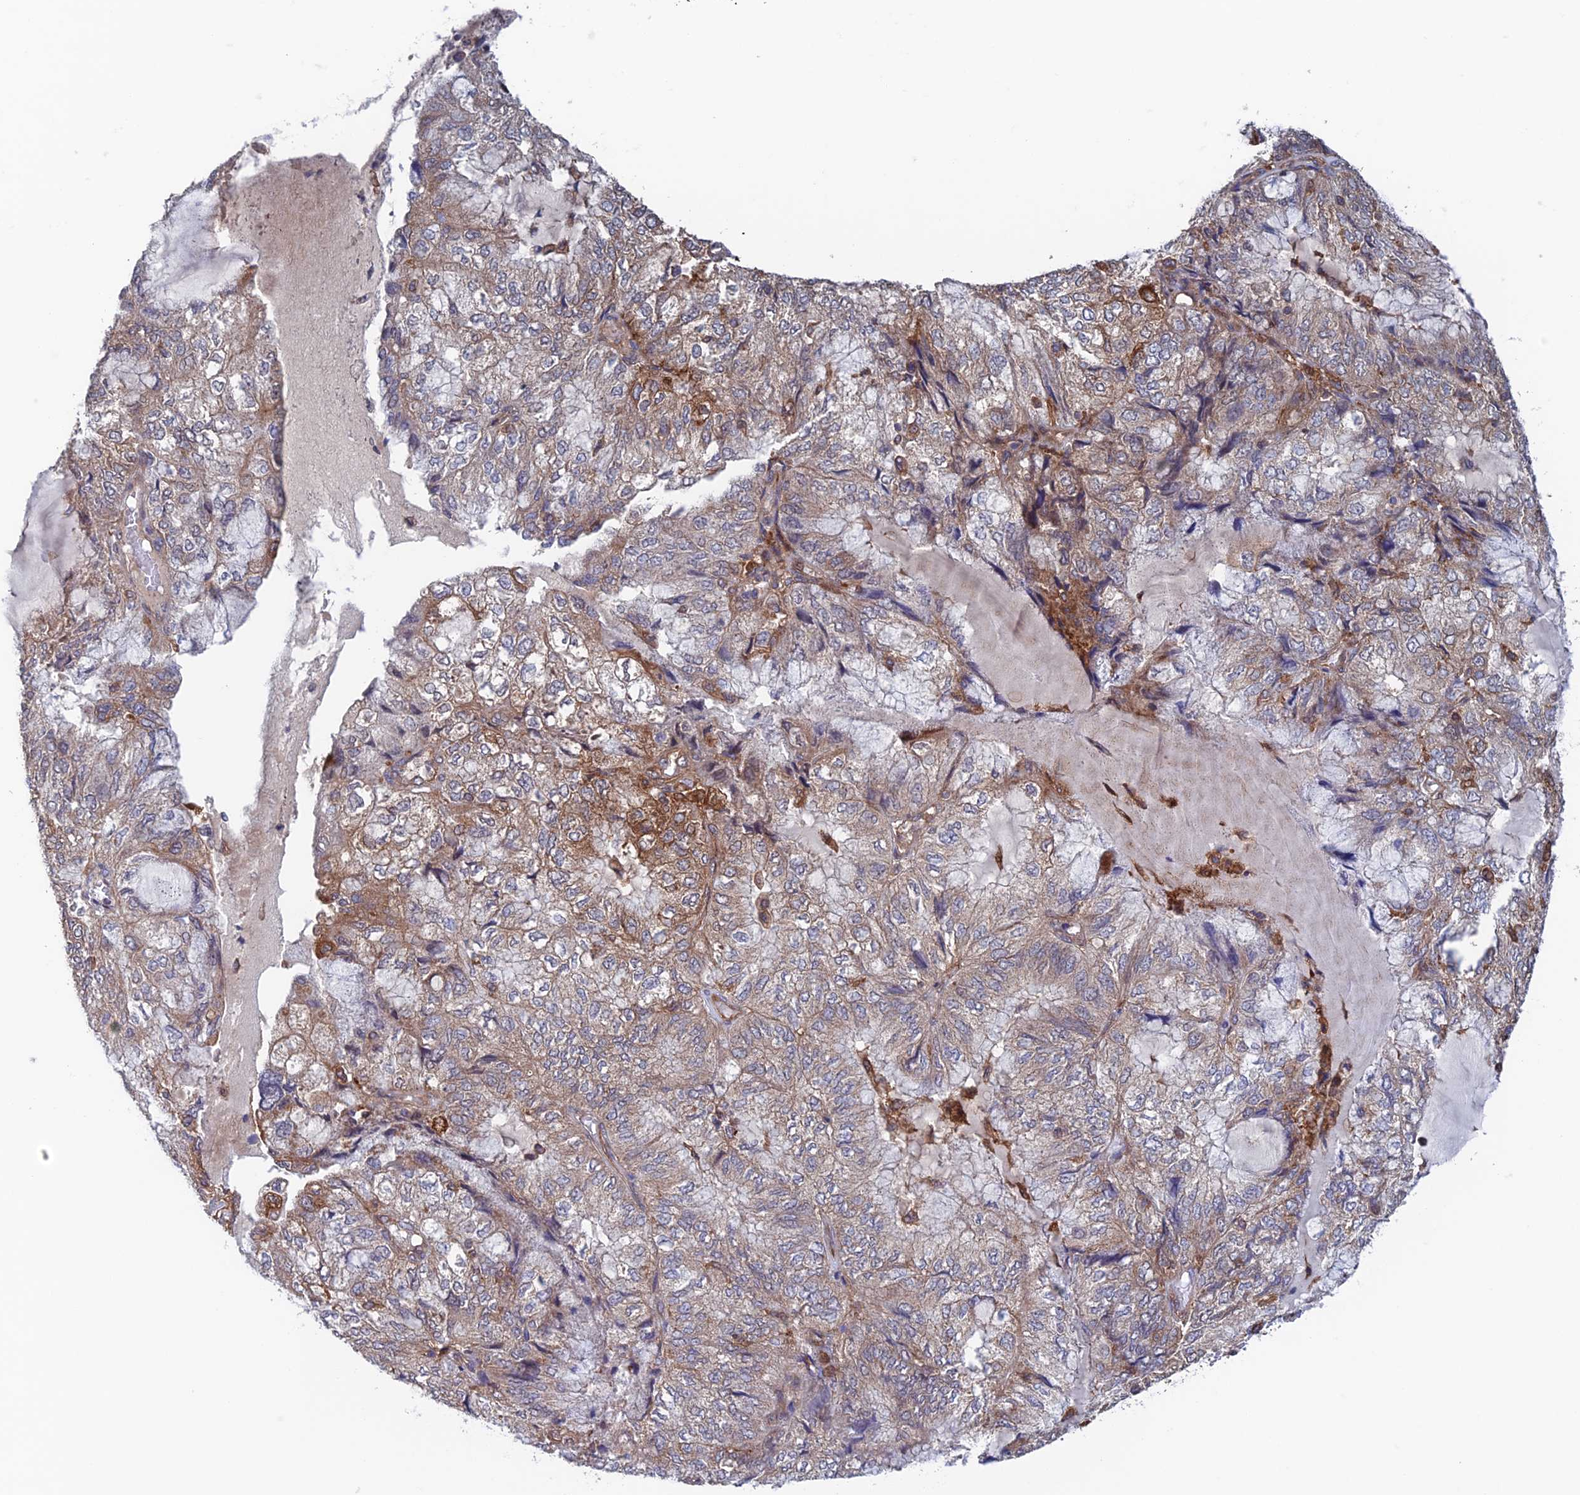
{"staining": {"intensity": "weak", "quantity": "<25%", "location": "cytoplasmic/membranous"}, "tissue": "endometrial cancer", "cell_type": "Tumor cells", "image_type": "cancer", "snomed": [{"axis": "morphology", "description": "Adenocarcinoma, NOS"}, {"axis": "topography", "description": "Endometrium"}], "caption": "Immunohistochemistry image of neoplastic tissue: human endometrial cancer stained with DAB exhibits no significant protein expression in tumor cells.", "gene": "NUDT16L1", "patient": {"sex": "female", "age": 81}}